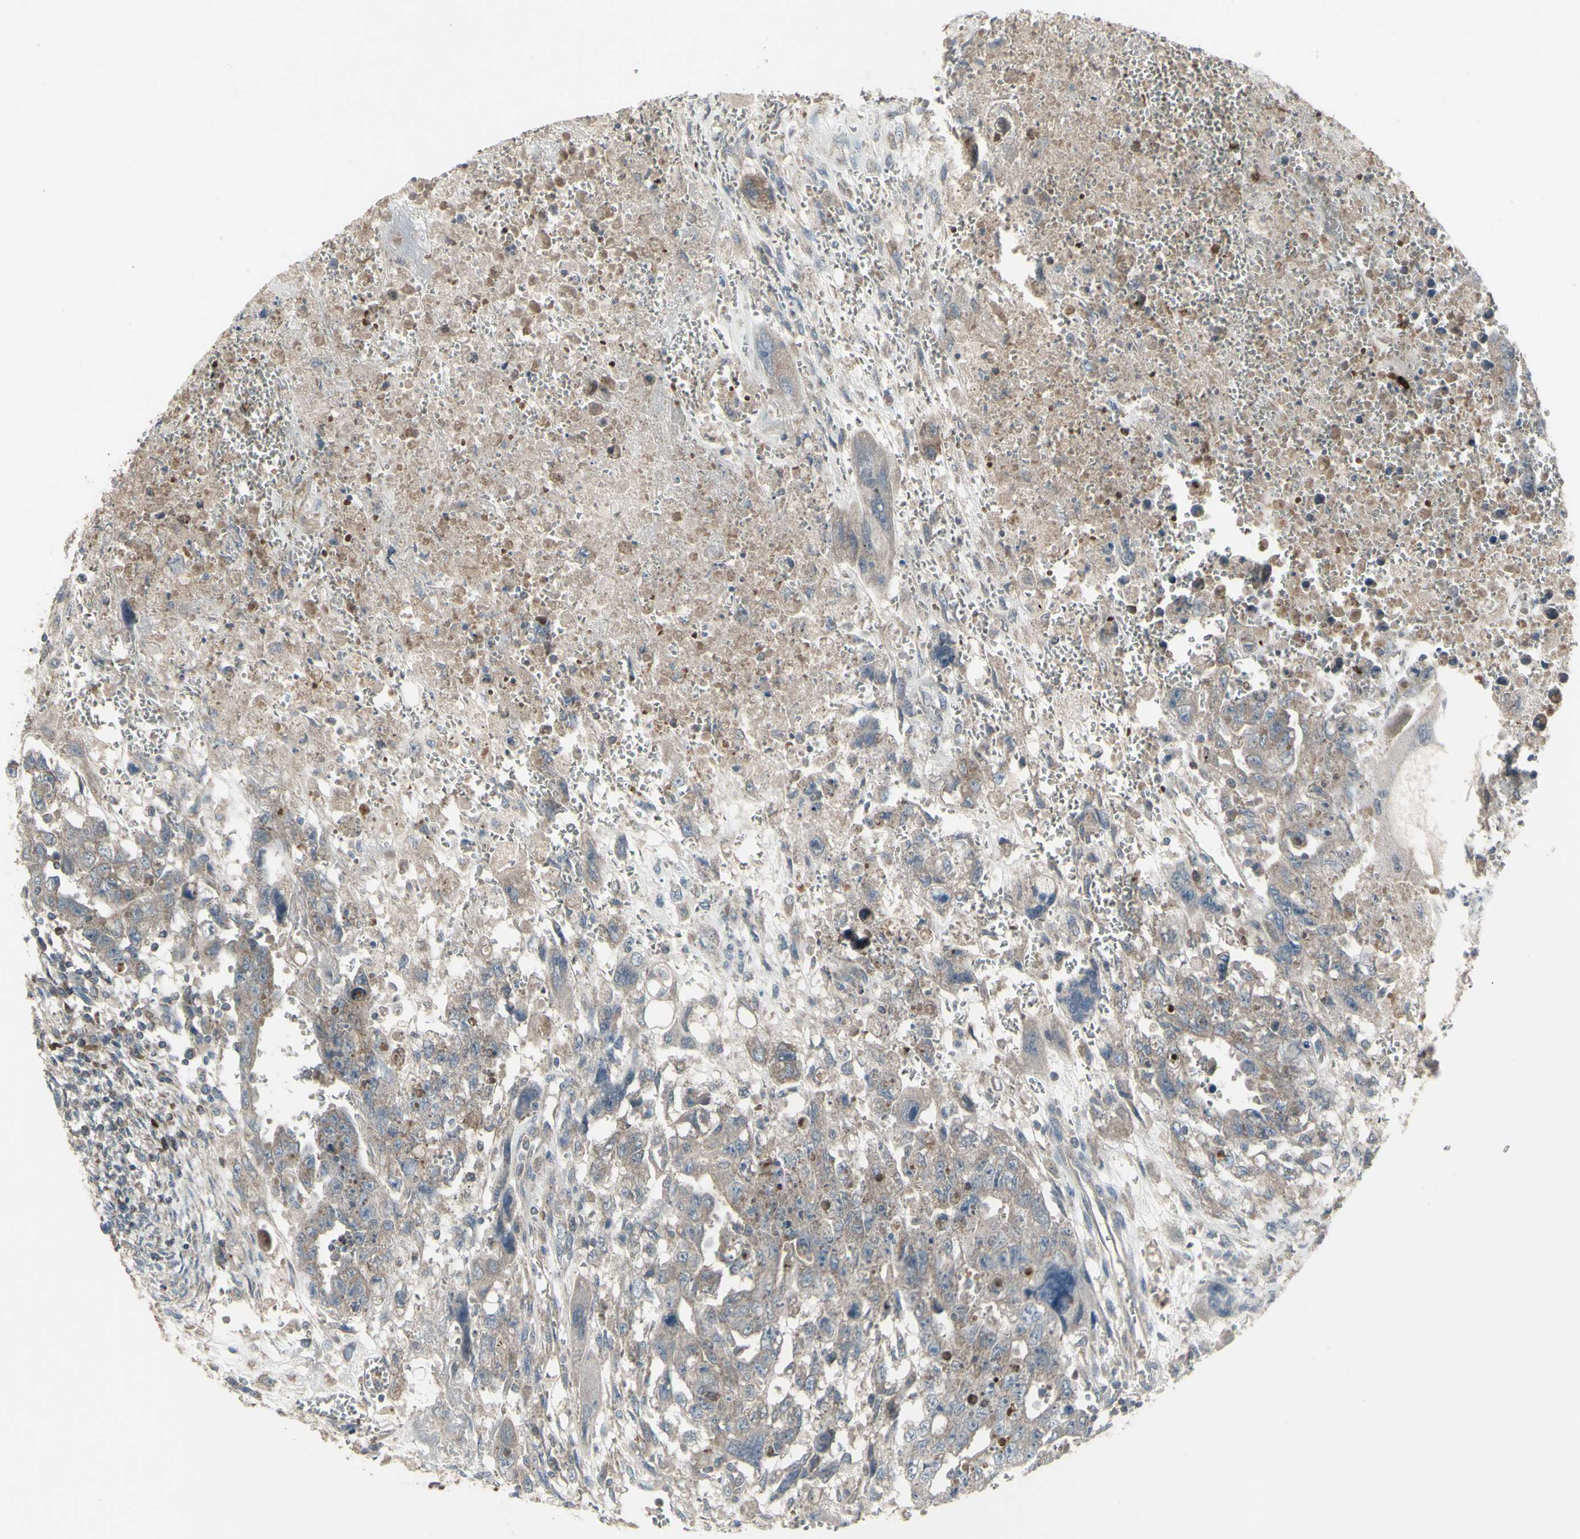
{"staining": {"intensity": "weak", "quantity": ">75%", "location": "cytoplasmic/membranous"}, "tissue": "testis cancer", "cell_type": "Tumor cells", "image_type": "cancer", "snomed": [{"axis": "morphology", "description": "Carcinoma, Embryonal, NOS"}, {"axis": "topography", "description": "Testis"}], "caption": "Immunohistochemical staining of human embryonal carcinoma (testis) shows weak cytoplasmic/membranous protein positivity in about >75% of tumor cells.", "gene": "SHC1", "patient": {"sex": "male", "age": 28}}